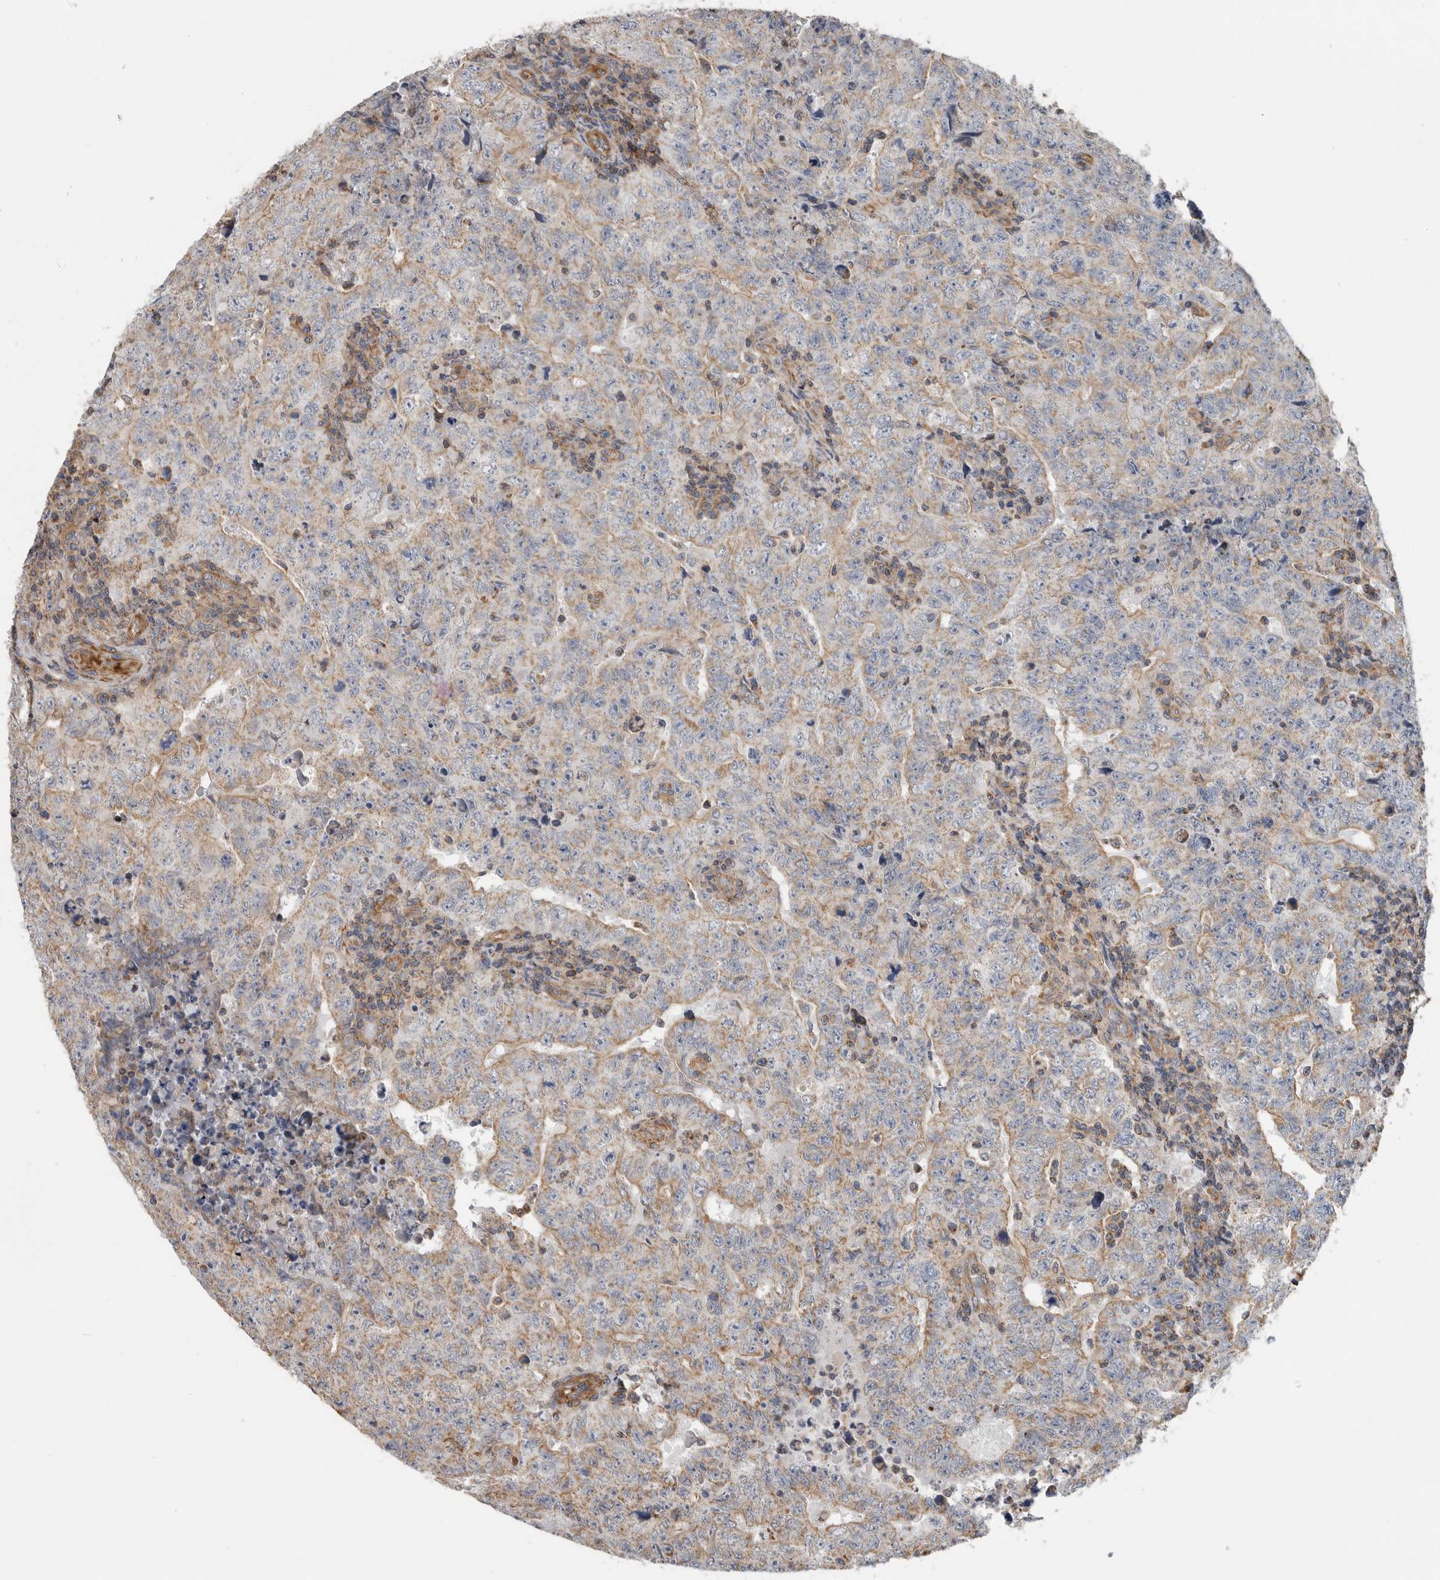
{"staining": {"intensity": "weak", "quantity": "25%-75%", "location": "cytoplasmic/membranous"}, "tissue": "testis cancer", "cell_type": "Tumor cells", "image_type": "cancer", "snomed": [{"axis": "morphology", "description": "Carcinoma, Embryonal, NOS"}, {"axis": "topography", "description": "Testis"}], "caption": "Weak cytoplasmic/membranous expression for a protein is present in about 25%-75% of tumor cells of testis cancer (embryonal carcinoma) using immunohistochemistry (IHC).", "gene": "SFXN2", "patient": {"sex": "male", "age": 26}}